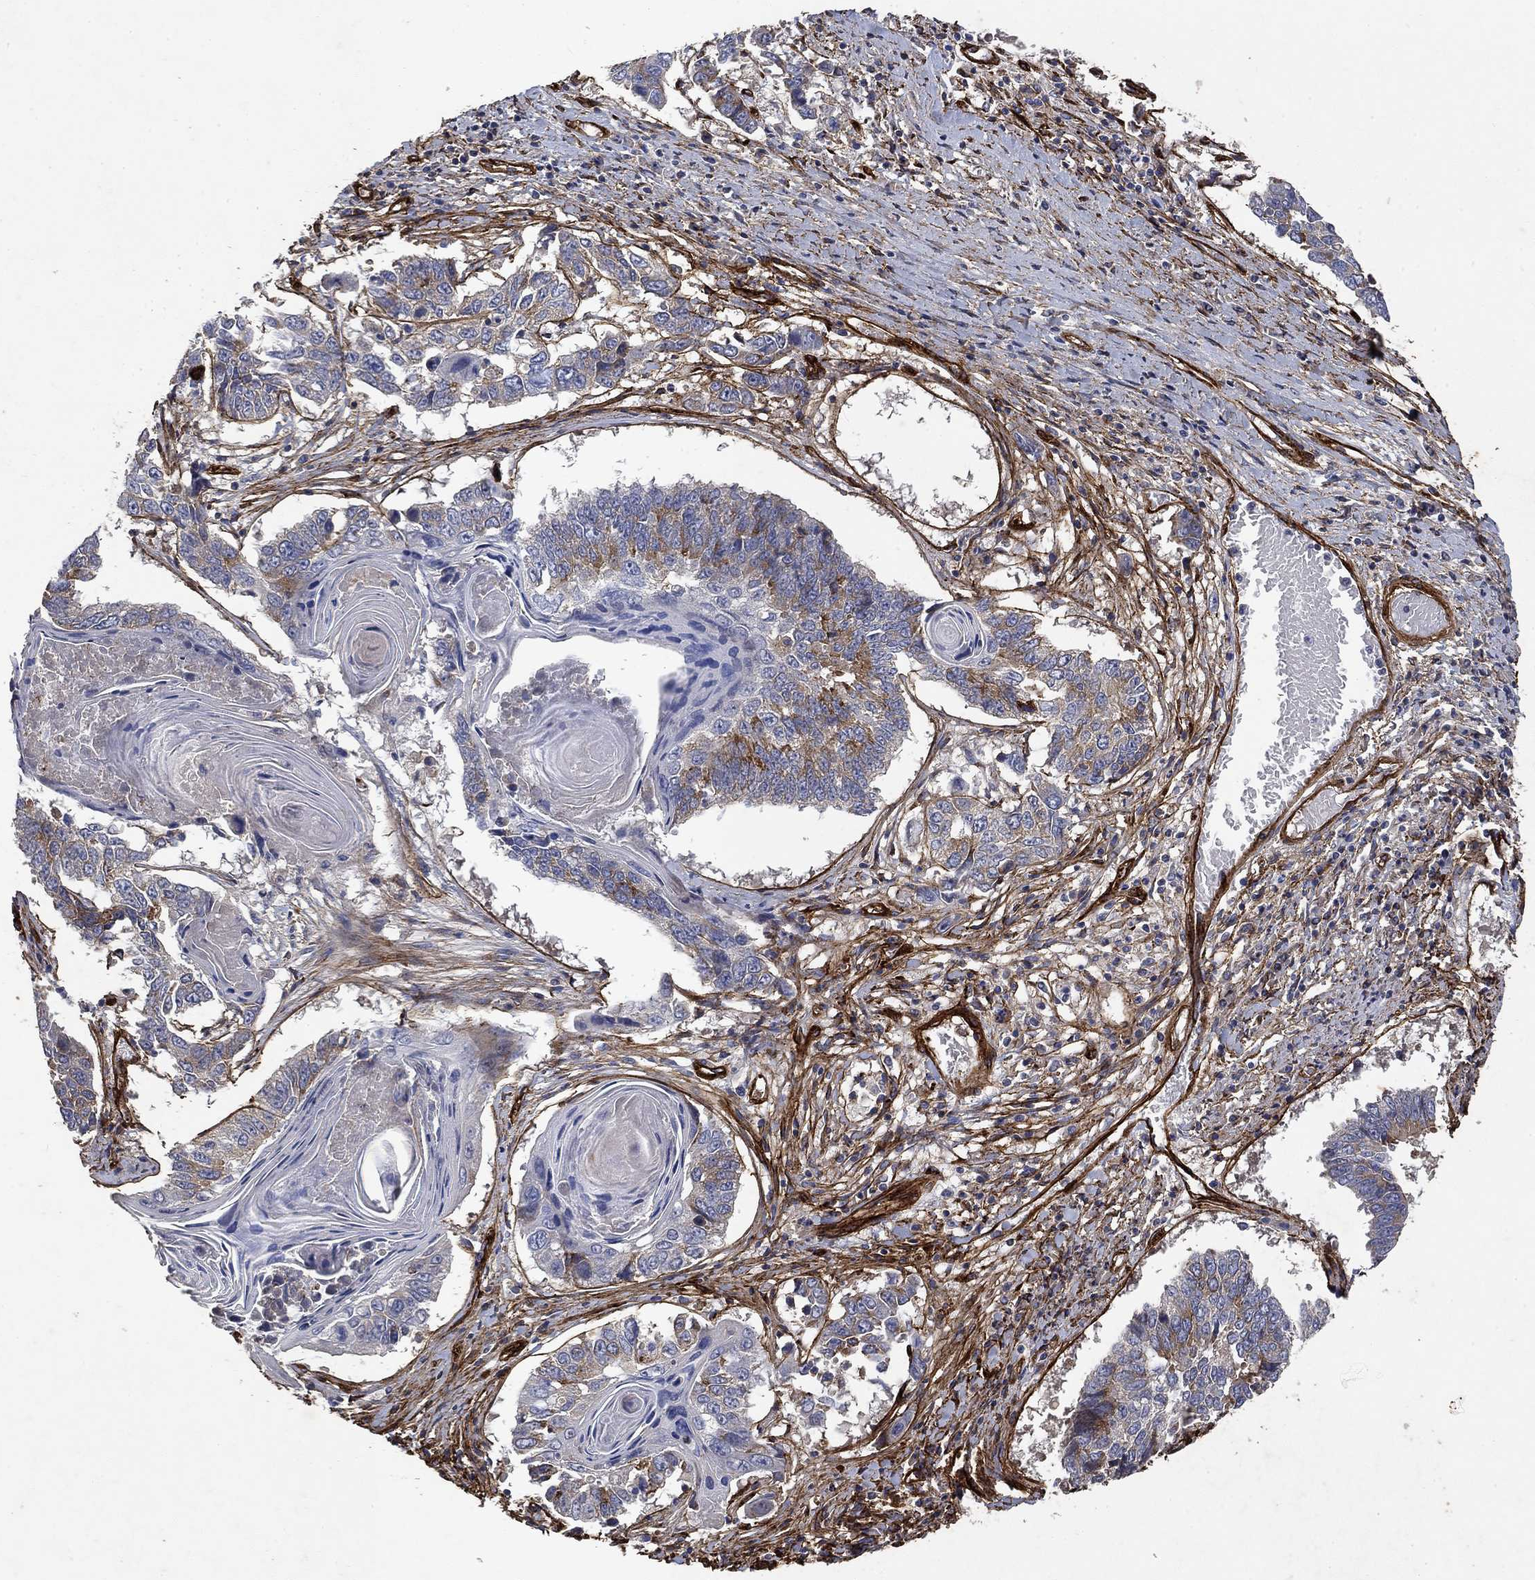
{"staining": {"intensity": "moderate", "quantity": "<25%", "location": "cytoplasmic/membranous"}, "tissue": "lung cancer", "cell_type": "Tumor cells", "image_type": "cancer", "snomed": [{"axis": "morphology", "description": "Squamous cell carcinoma, NOS"}, {"axis": "topography", "description": "Lung"}], "caption": "DAB (3,3'-diaminobenzidine) immunohistochemical staining of lung squamous cell carcinoma reveals moderate cytoplasmic/membranous protein staining in about <25% of tumor cells.", "gene": "COL4A2", "patient": {"sex": "male", "age": 73}}